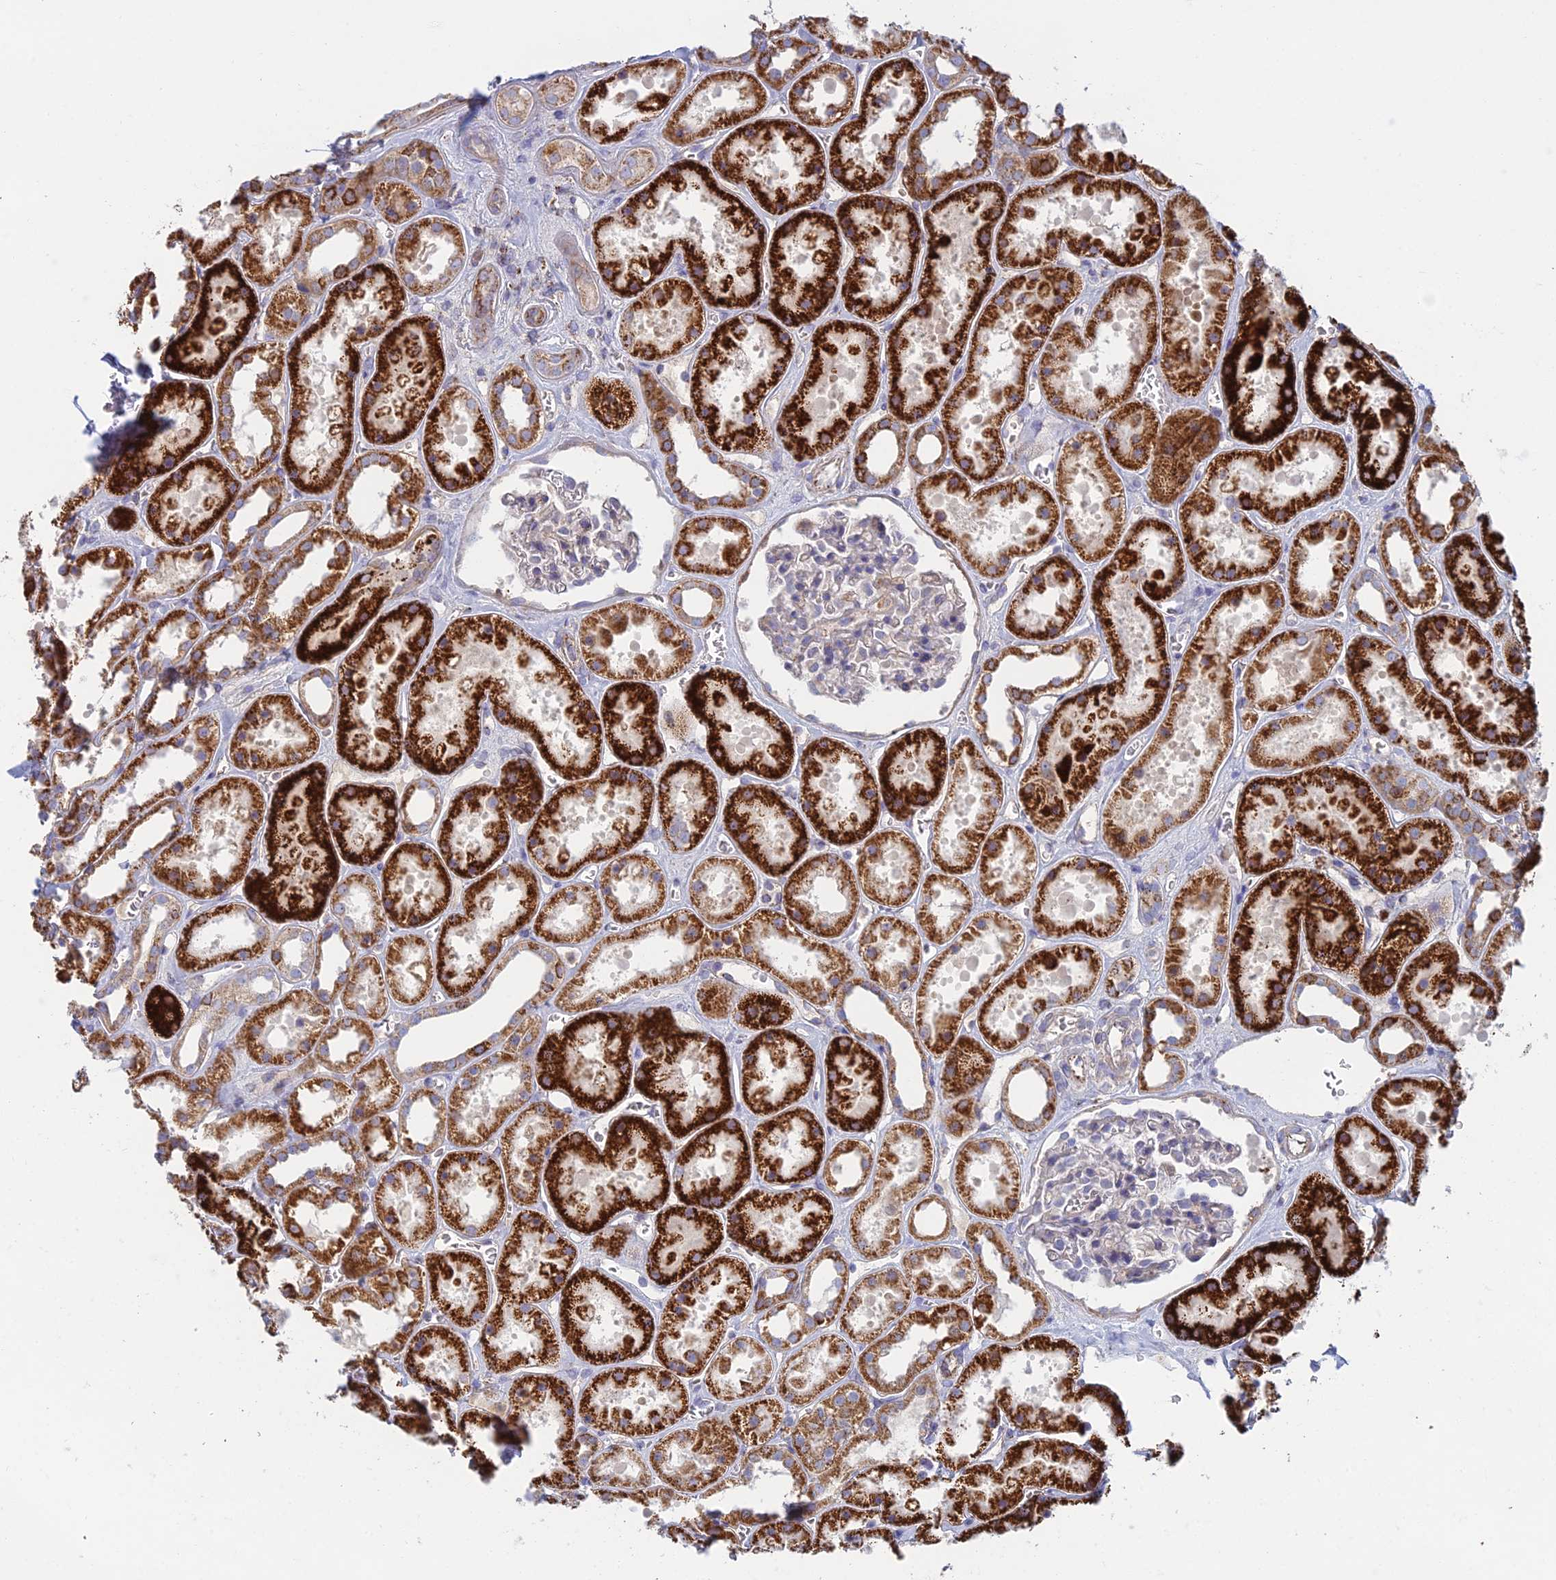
{"staining": {"intensity": "negative", "quantity": "none", "location": "none"}, "tissue": "kidney", "cell_type": "Cells in glomeruli", "image_type": "normal", "snomed": [{"axis": "morphology", "description": "Normal tissue, NOS"}, {"axis": "topography", "description": "Kidney"}], "caption": "Photomicrograph shows no protein positivity in cells in glomeruli of benign kidney.", "gene": "IFTAP", "patient": {"sex": "female", "age": 41}}